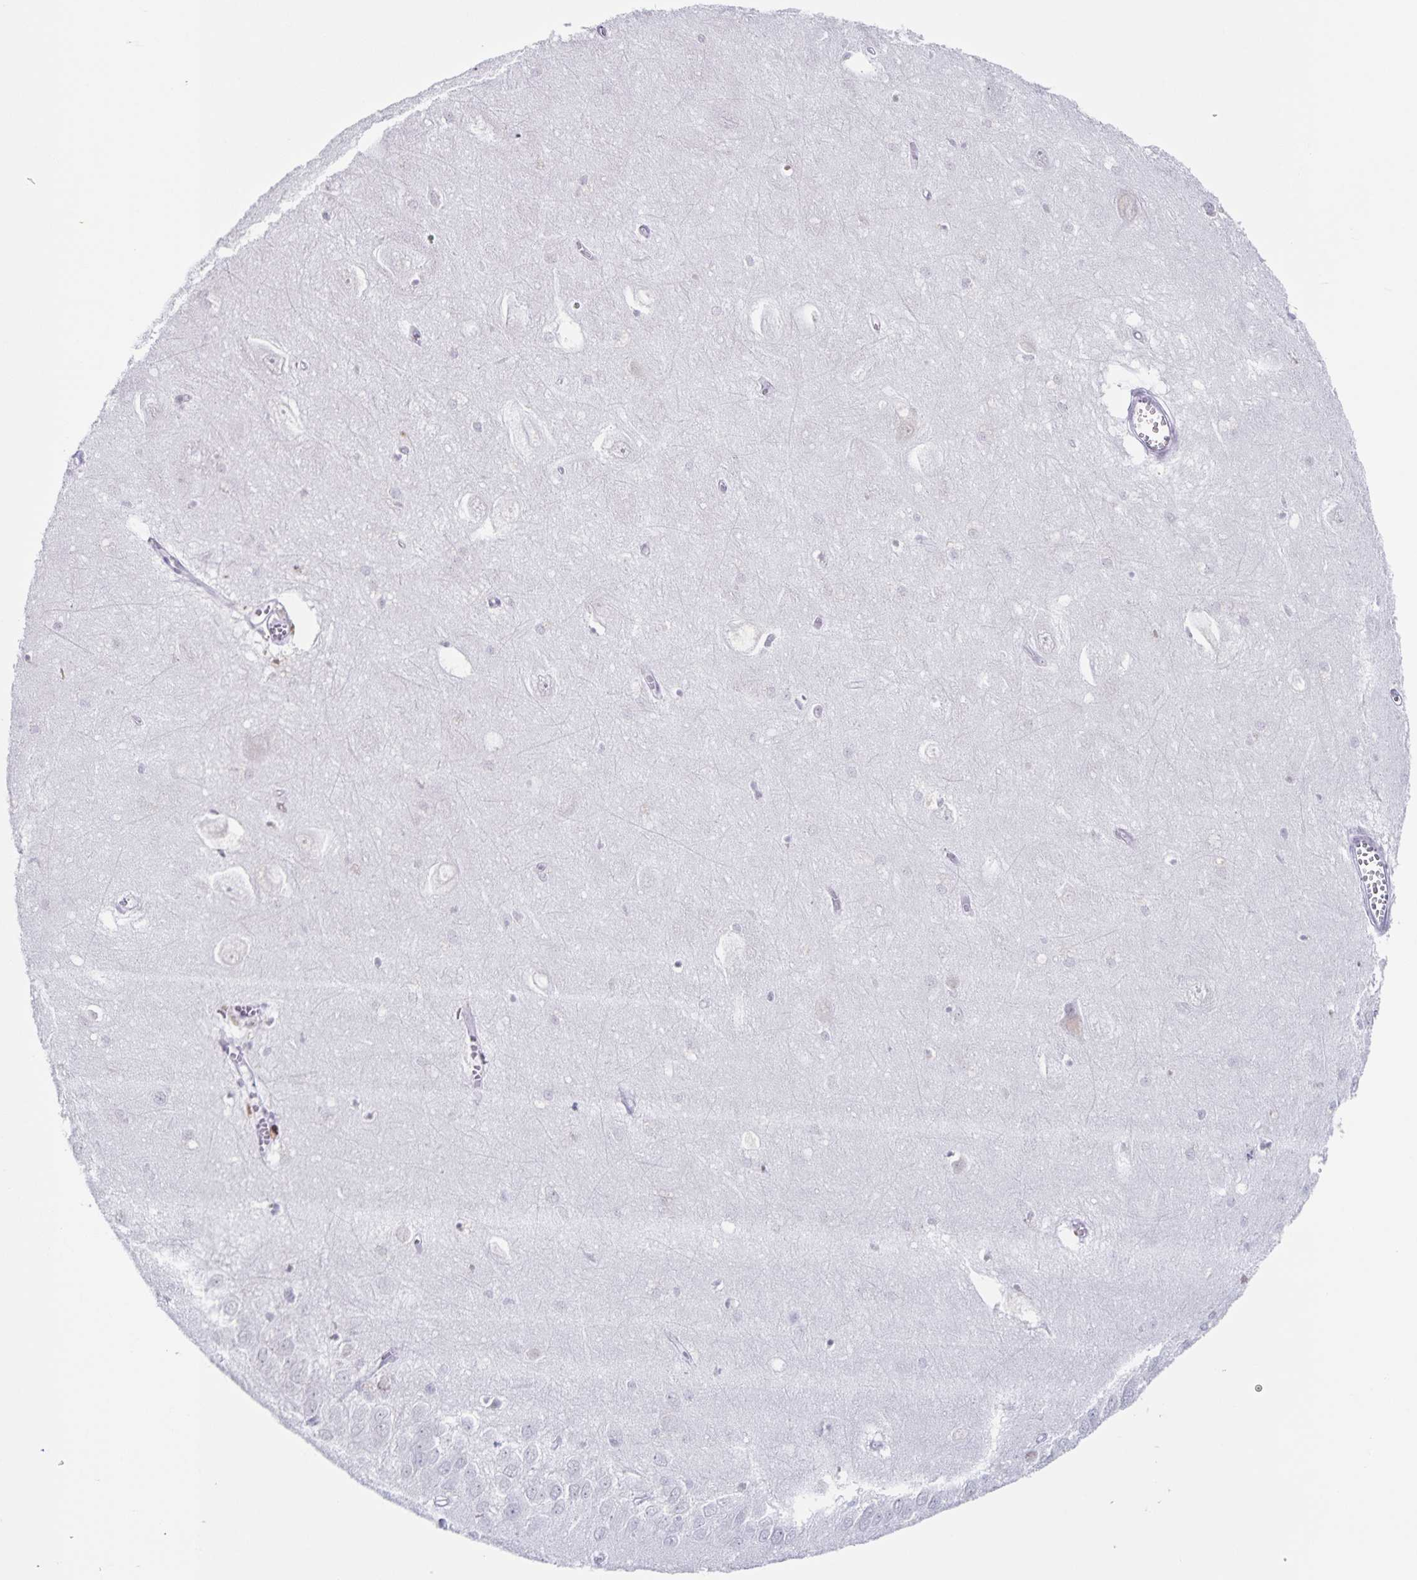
{"staining": {"intensity": "negative", "quantity": "none", "location": "none"}, "tissue": "hippocampus", "cell_type": "Glial cells", "image_type": "normal", "snomed": [{"axis": "morphology", "description": "Normal tissue, NOS"}, {"axis": "topography", "description": "Hippocampus"}], "caption": "This is an immunohistochemistry micrograph of unremarkable human hippocampus. There is no expression in glial cells.", "gene": "LCE6A", "patient": {"sex": "female", "age": 64}}